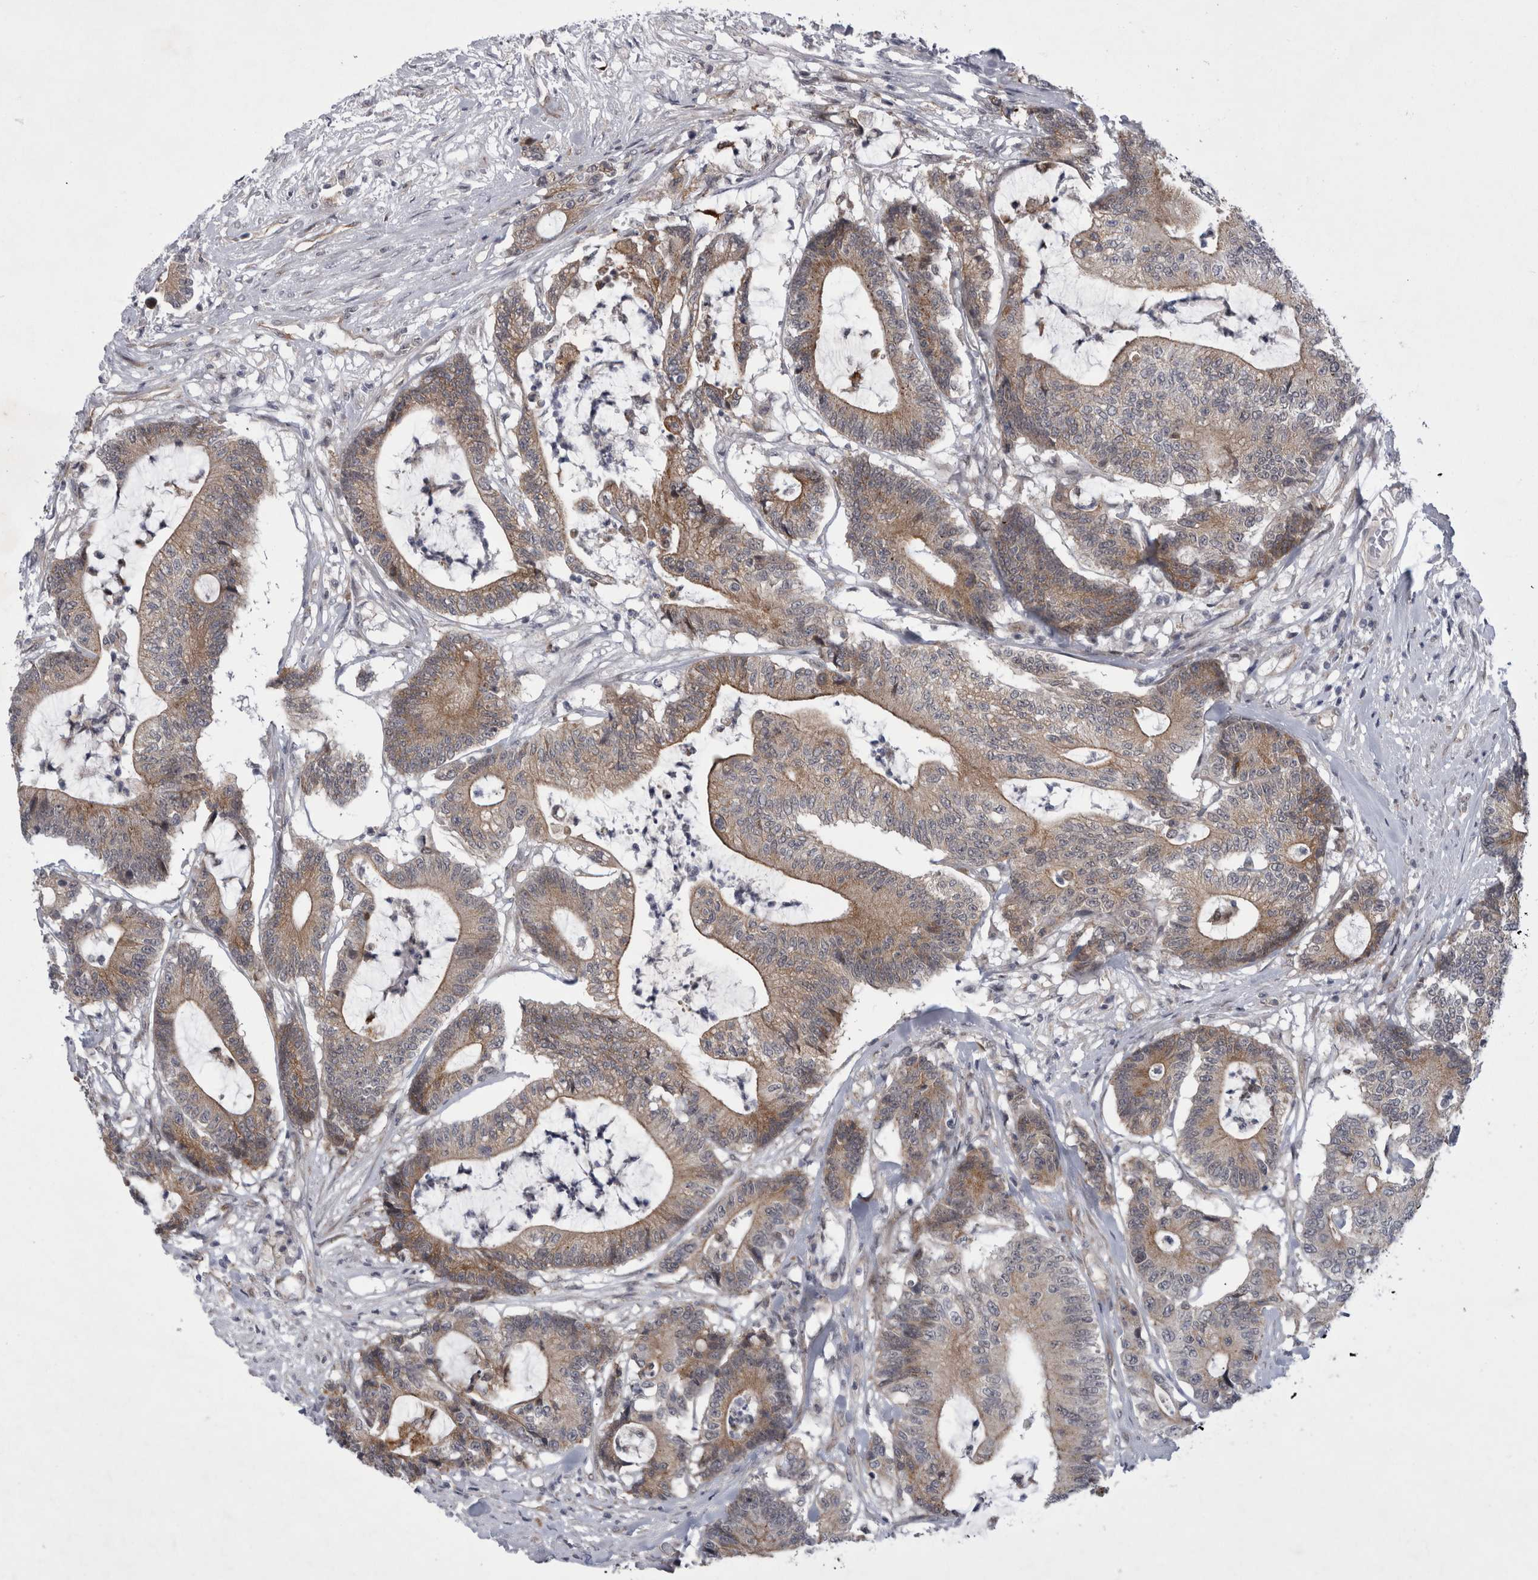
{"staining": {"intensity": "moderate", "quantity": ">75%", "location": "cytoplasmic/membranous"}, "tissue": "colorectal cancer", "cell_type": "Tumor cells", "image_type": "cancer", "snomed": [{"axis": "morphology", "description": "Adenocarcinoma, NOS"}, {"axis": "topography", "description": "Colon"}], "caption": "An IHC micrograph of tumor tissue is shown. Protein staining in brown shows moderate cytoplasmic/membranous positivity in colorectal adenocarcinoma within tumor cells. (IHC, brightfield microscopy, high magnification).", "gene": "PARP11", "patient": {"sex": "female", "age": 84}}